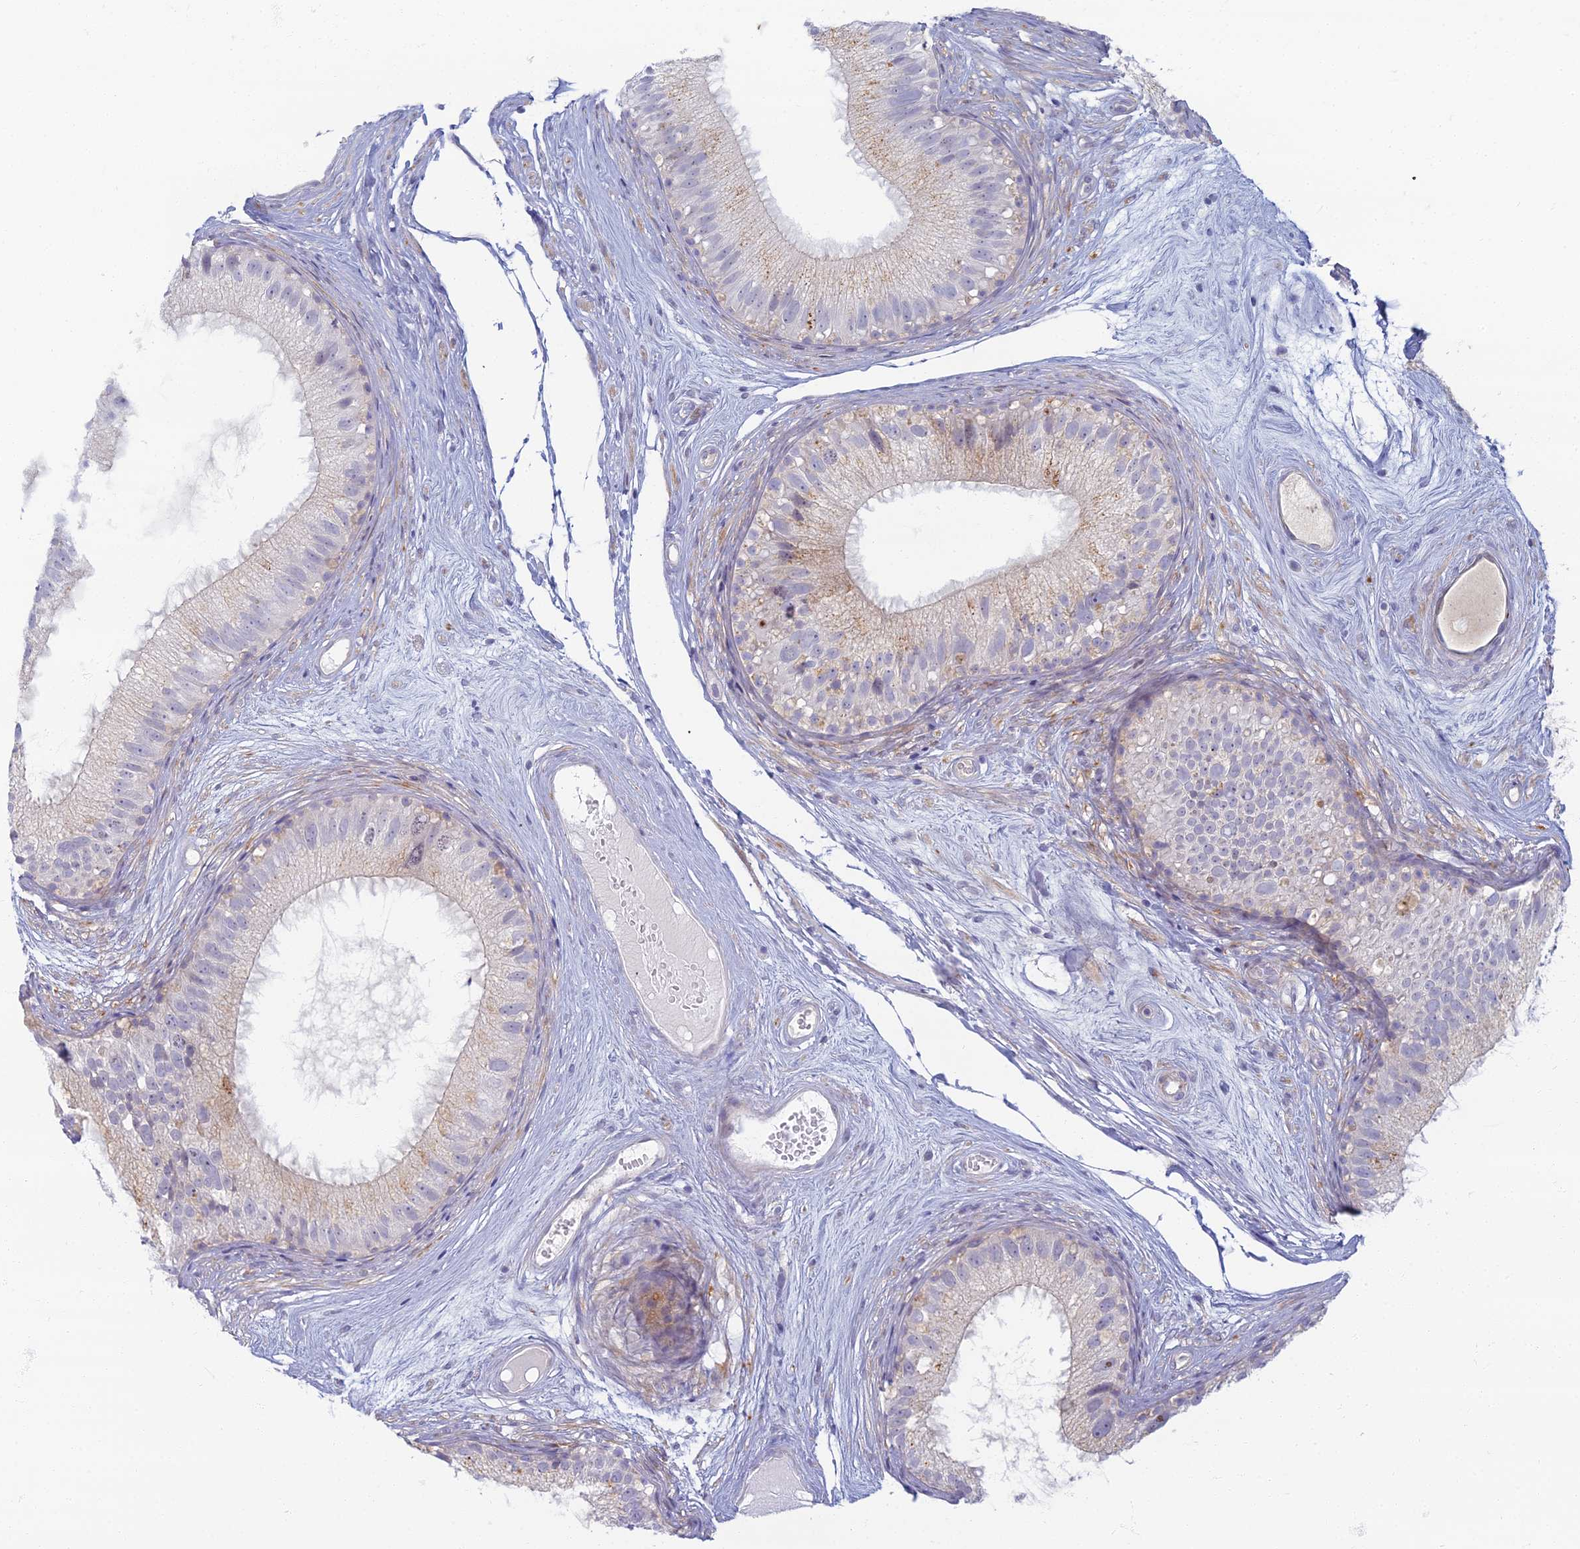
{"staining": {"intensity": "moderate", "quantity": "<25%", "location": "cytoplasmic/membranous"}, "tissue": "epididymis", "cell_type": "Glandular cells", "image_type": "normal", "snomed": [{"axis": "morphology", "description": "Normal tissue, NOS"}, {"axis": "topography", "description": "Epididymis"}], "caption": "Glandular cells demonstrate low levels of moderate cytoplasmic/membranous staining in approximately <25% of cells in normal epididymis.", "gene": "CHMP4B", "patient": {"sex": "male", "age": 77}}